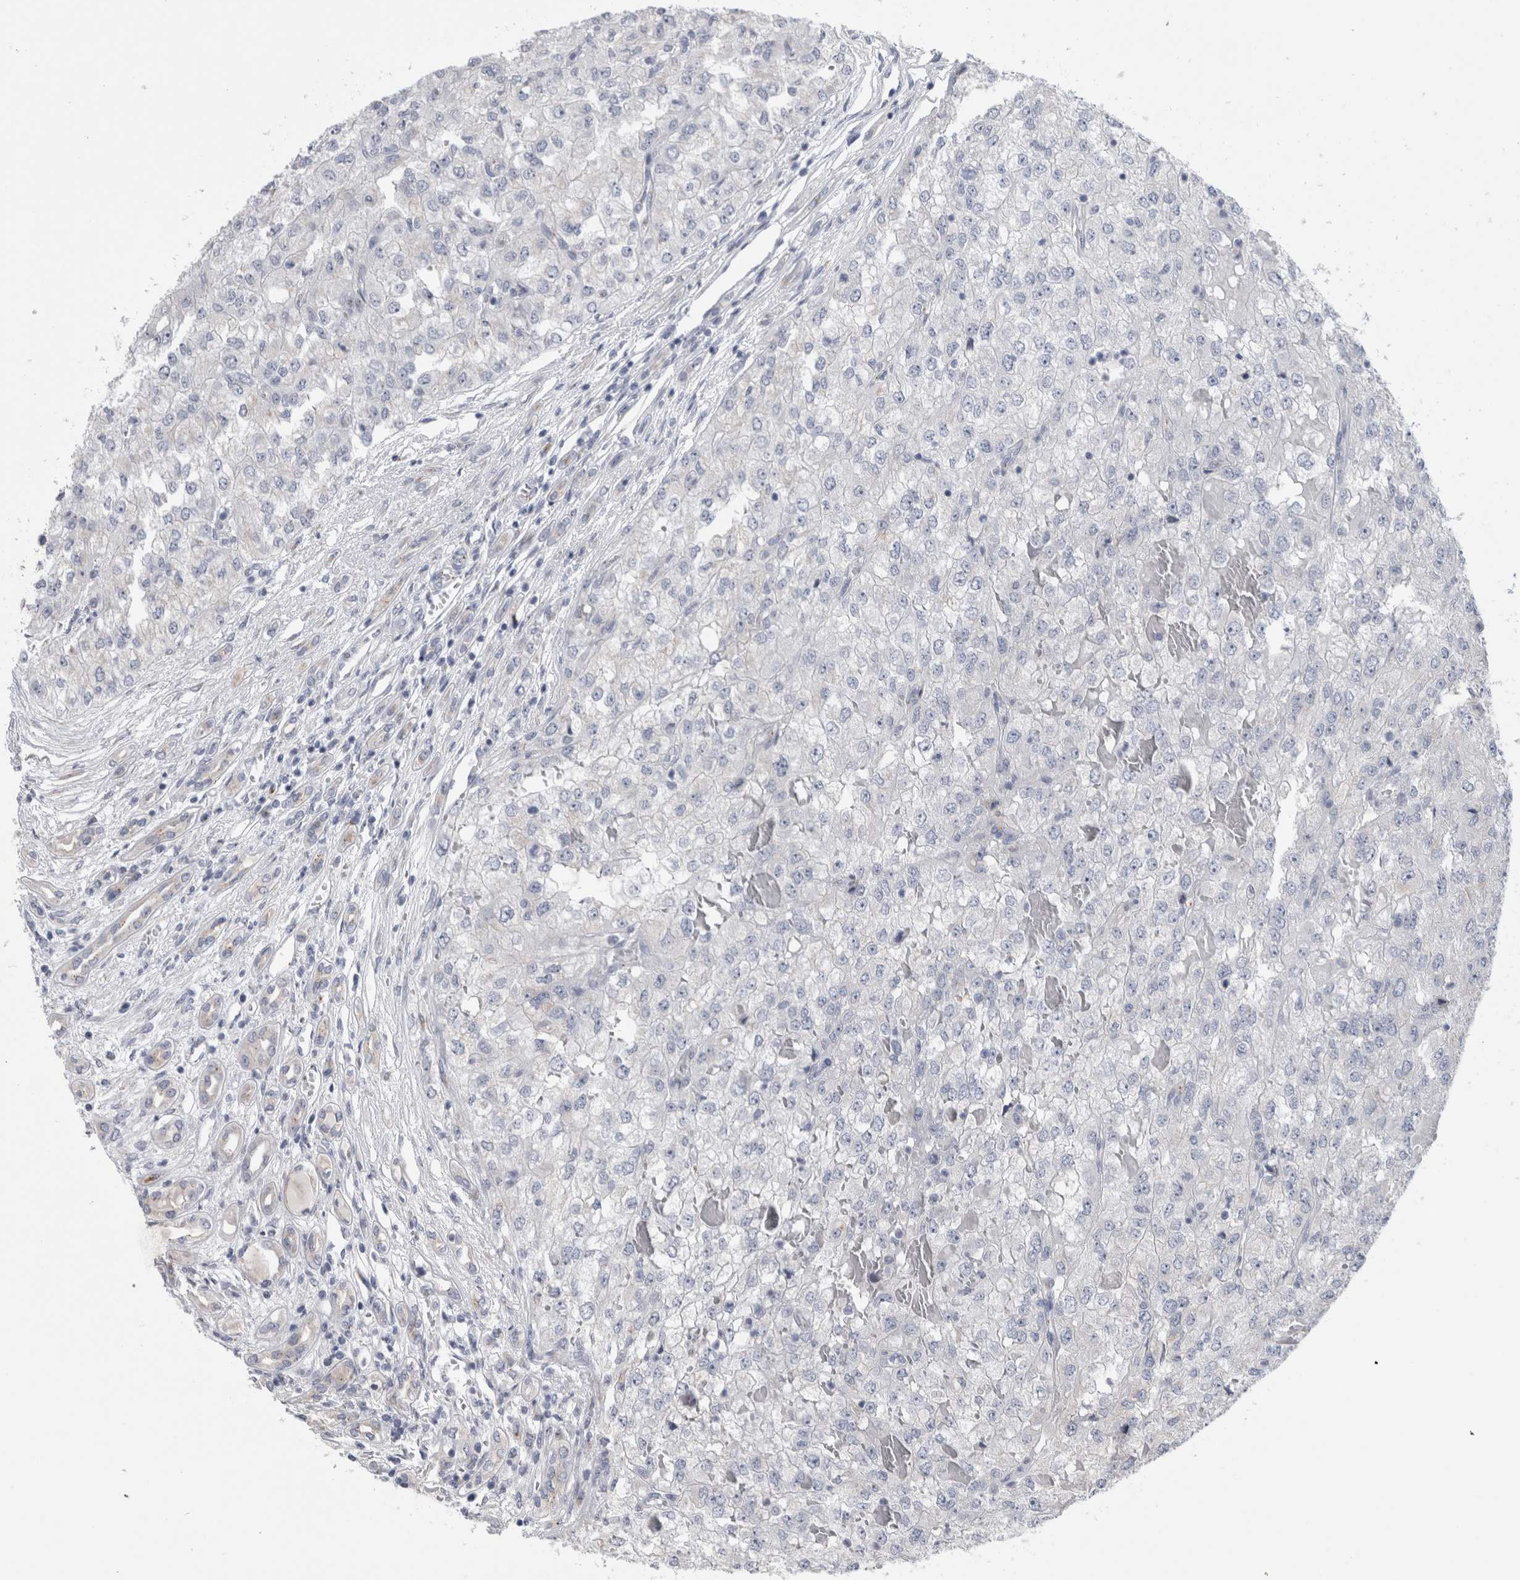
{"staining": {"intensity": "negative", "quantity": "none", "location": "none"}, "tissue": "renal cancer", "cell_type": "Tumor cells", "image_type": "cancer", "snomed": [{"axis": "morphology", "description": "Adenocarcinoma, NOS"}, {"axis": "topography", "description": "Kidney"}], "caption": "A histopathology image of renal adenocarcinoma stained for a protein displays no brown staining in tumor cells.", "gene": "AKAP9", "patient": {"sex": "female", "age": 54}}